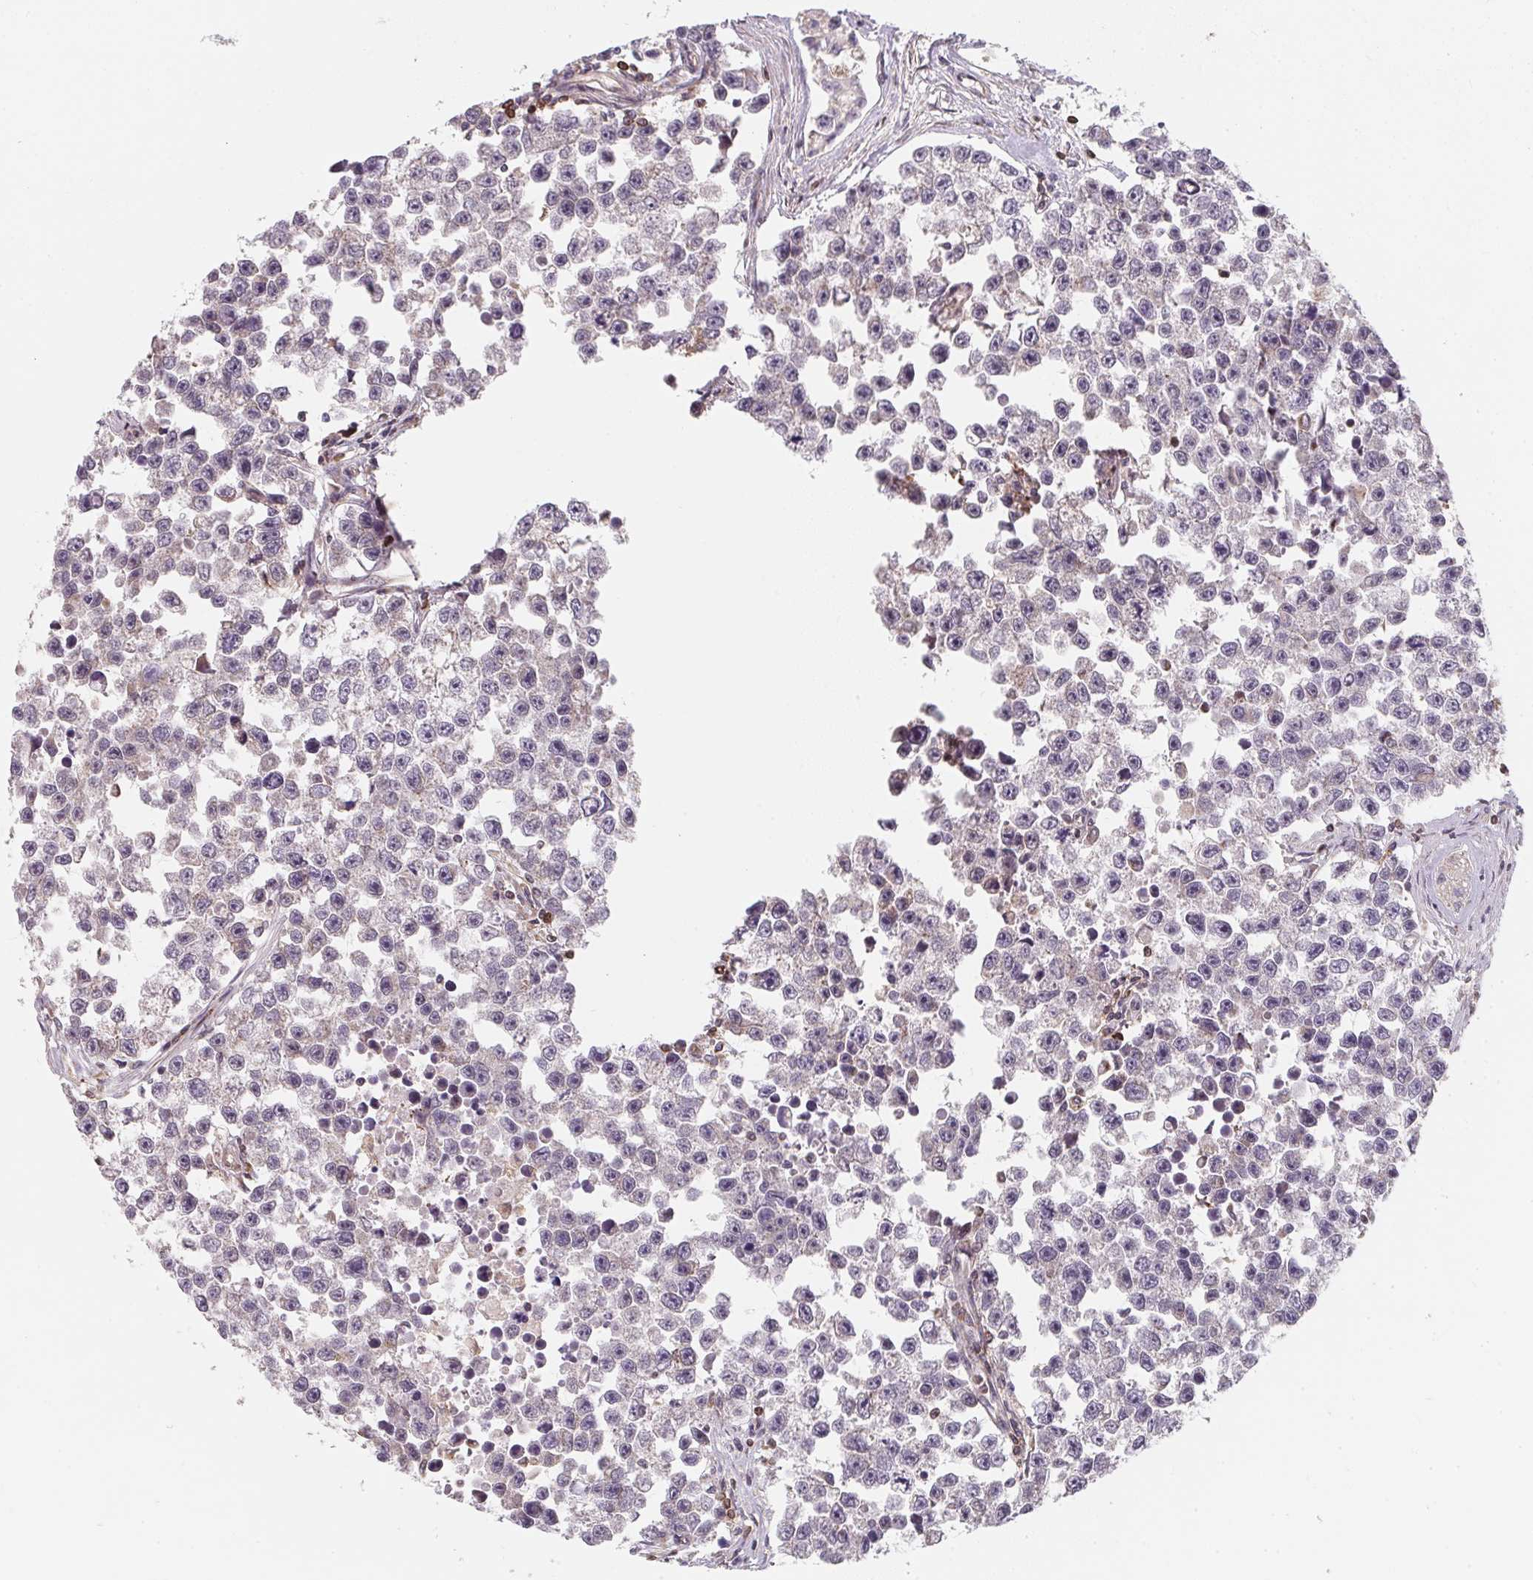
{"staining": {"intensity": "negative", "quantity": "none", "location": "none"}, "tissue": "testis cancer", "cell_type": "Tumor cells", "image_type": "cancer", "snomed": [{"axis": "morphology", "description": "Seminoma, NOS"}, {"axis": "topography", "description": "Testis"}], "caption": "IHC image of testis cancer stained for a protein (brown), which reveals no expression in tumor cells. Brightfield microscopy of IHC stained with DAB (brown) and hematoxylin (blue), captured at high magnification.", "gene": "ANKRD13A", "patient": {"sex": "male", "age": 26}}